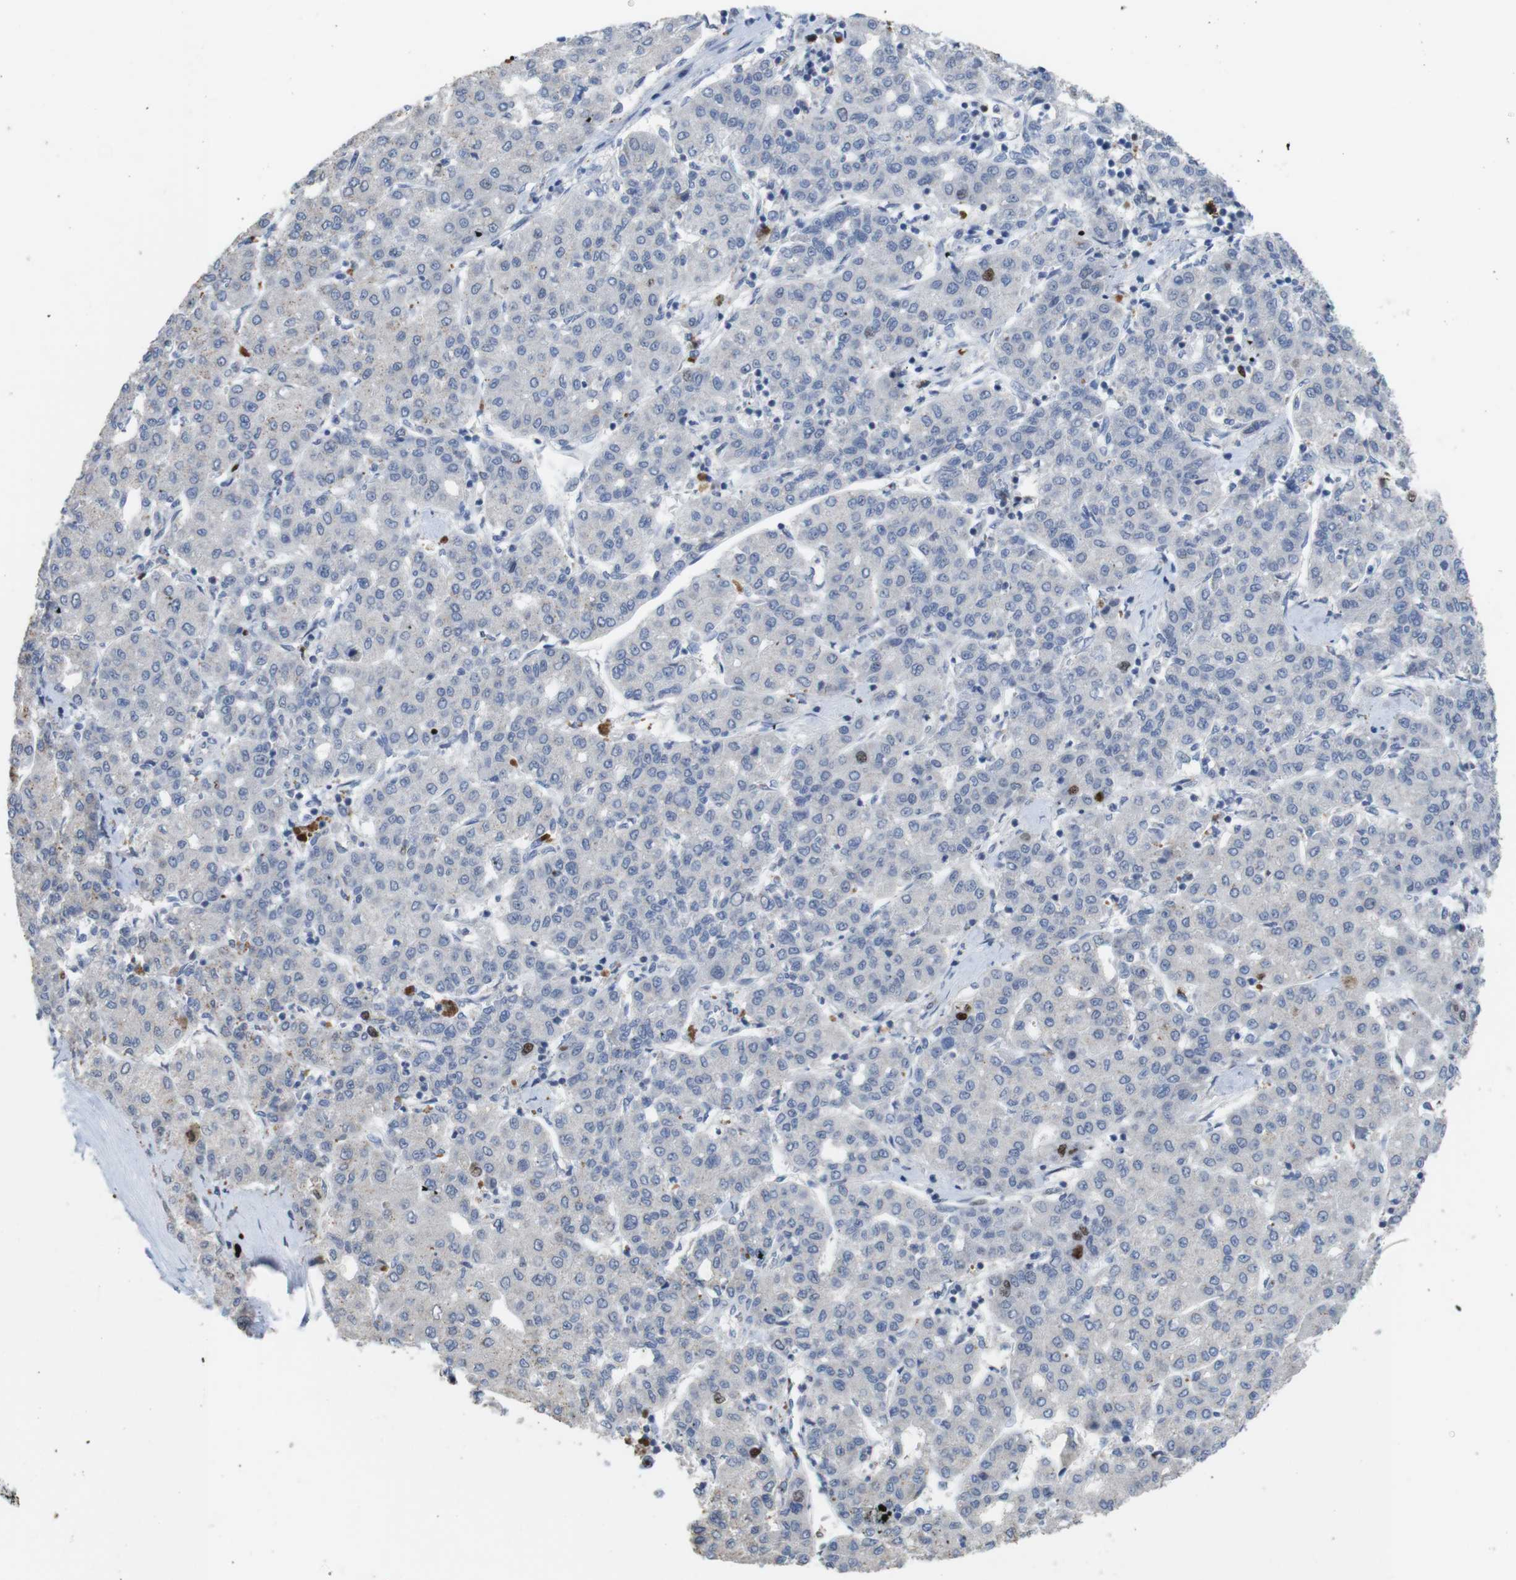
{"staining": {"intensity": "negative", "quantity": "none", "location": "none"}, "tissue": "liver cancer", "cell_type": "Tumor cells", "image_type": "cancer", "snomed": [{"axis": "morphology", "description": "Carcinoma, Hepatocellular, NOS"}, {"axis": "topography", "description": "Liver"}], "caption": "This is an immunohistochemistry histopathology image of hepatocellular carcinoma (liver). There is no staining in tumor cells.", "gene": "KPNA2", "patient": {"sex": "male", "age": 65}}